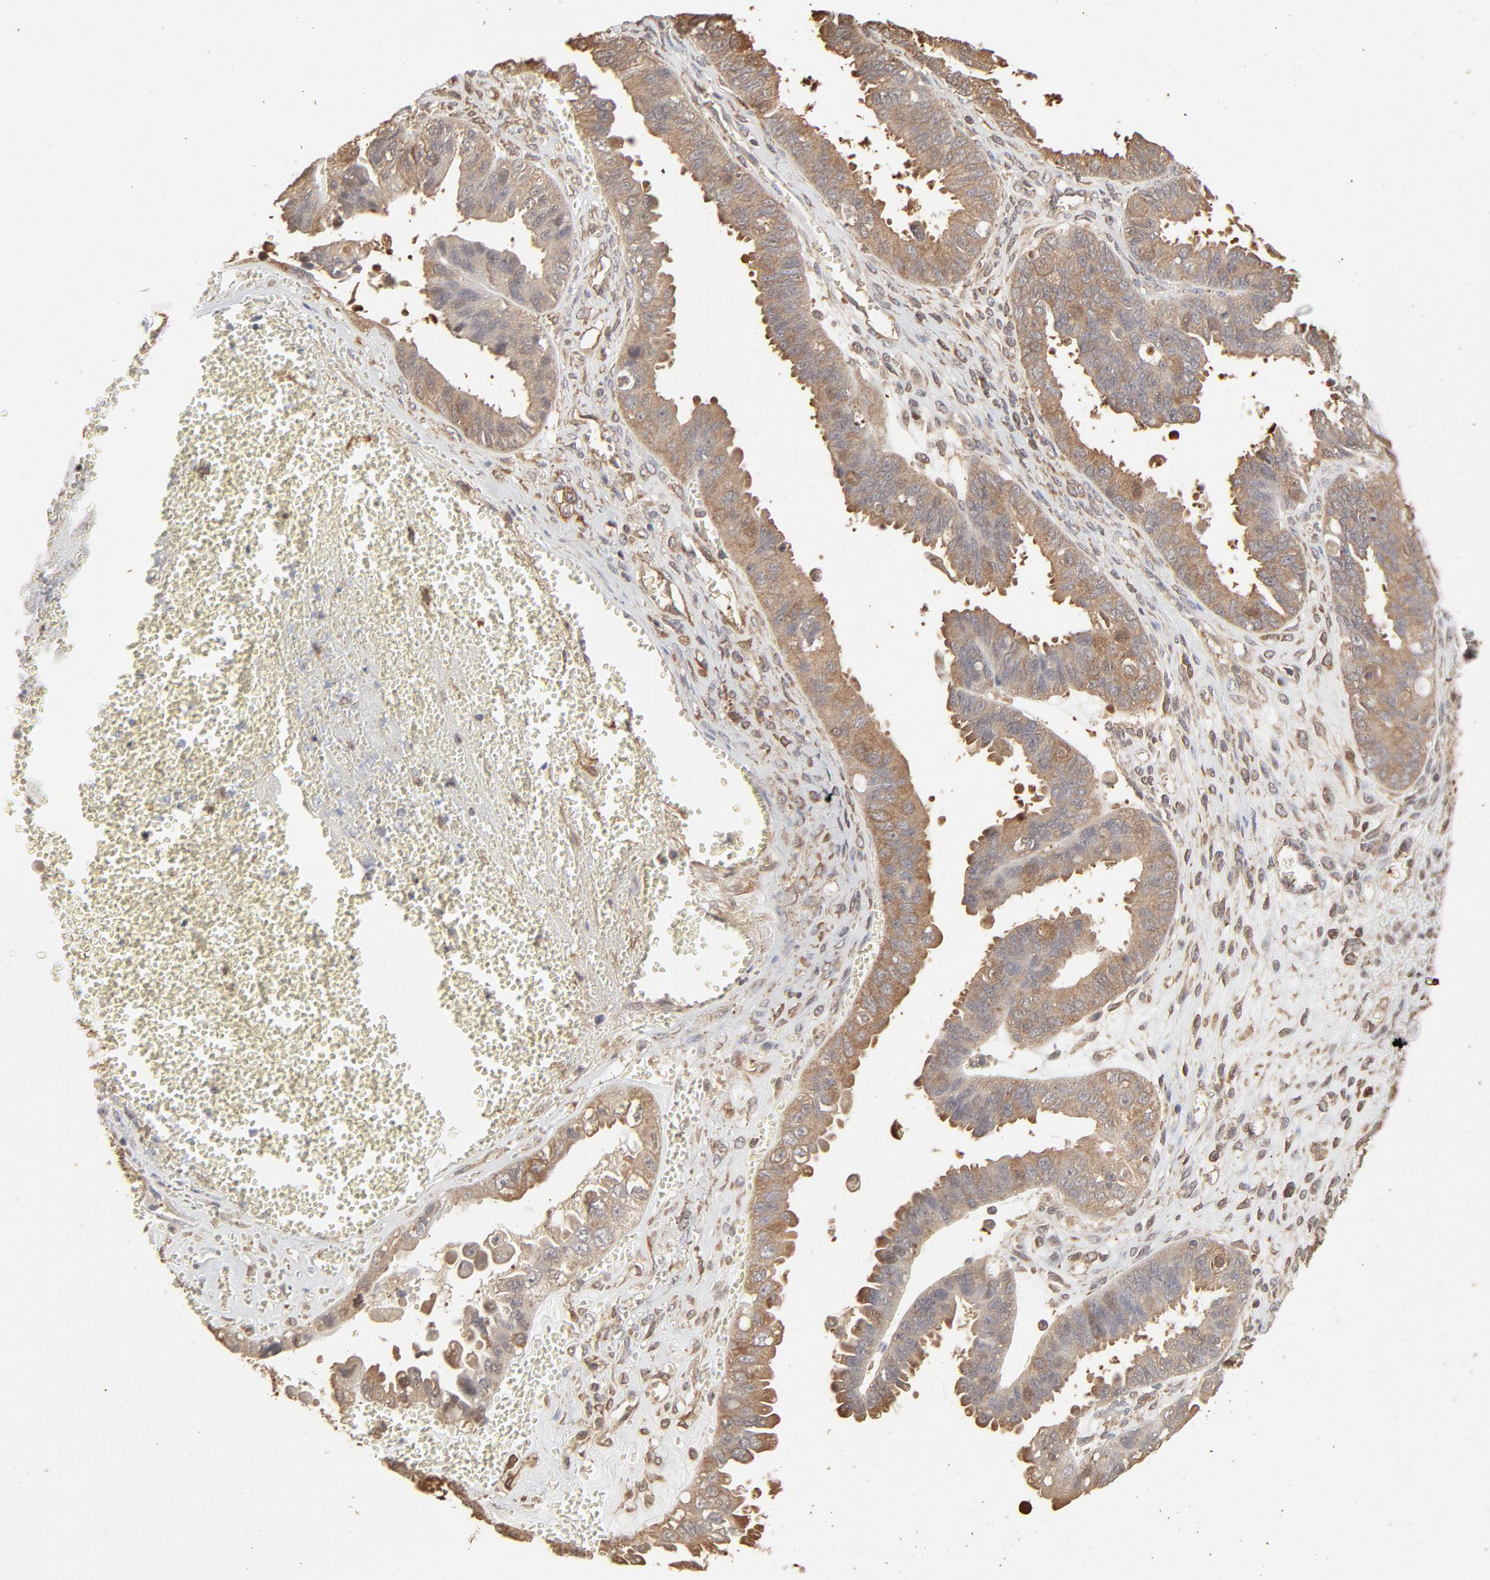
{"staining": {"intensity": "moderate", "quantity": "25%-75%", "location": "cytoplasmic/membranous"}, "tissue": "ovarian cancer", "cell_type": "Tumor cells", "image_type": "cancer", "snomed": [{"axis": "morphology", "description": "Carcinoma, endometroid"}, {"axis": "topography", "description": "Ovary"}], "caption": "High-power microscopy captured an immunohistochemistry (IHC) micrograph of ovarian cancer, revealing moderate cytoplasmic/membranous expression in approximately 25%-75% of tumor cells. The protein is shown in brown color, while the nuclei are stained blue.", "gene": "PPP2CA", "patient": {"sex": "female", "age": 85}}